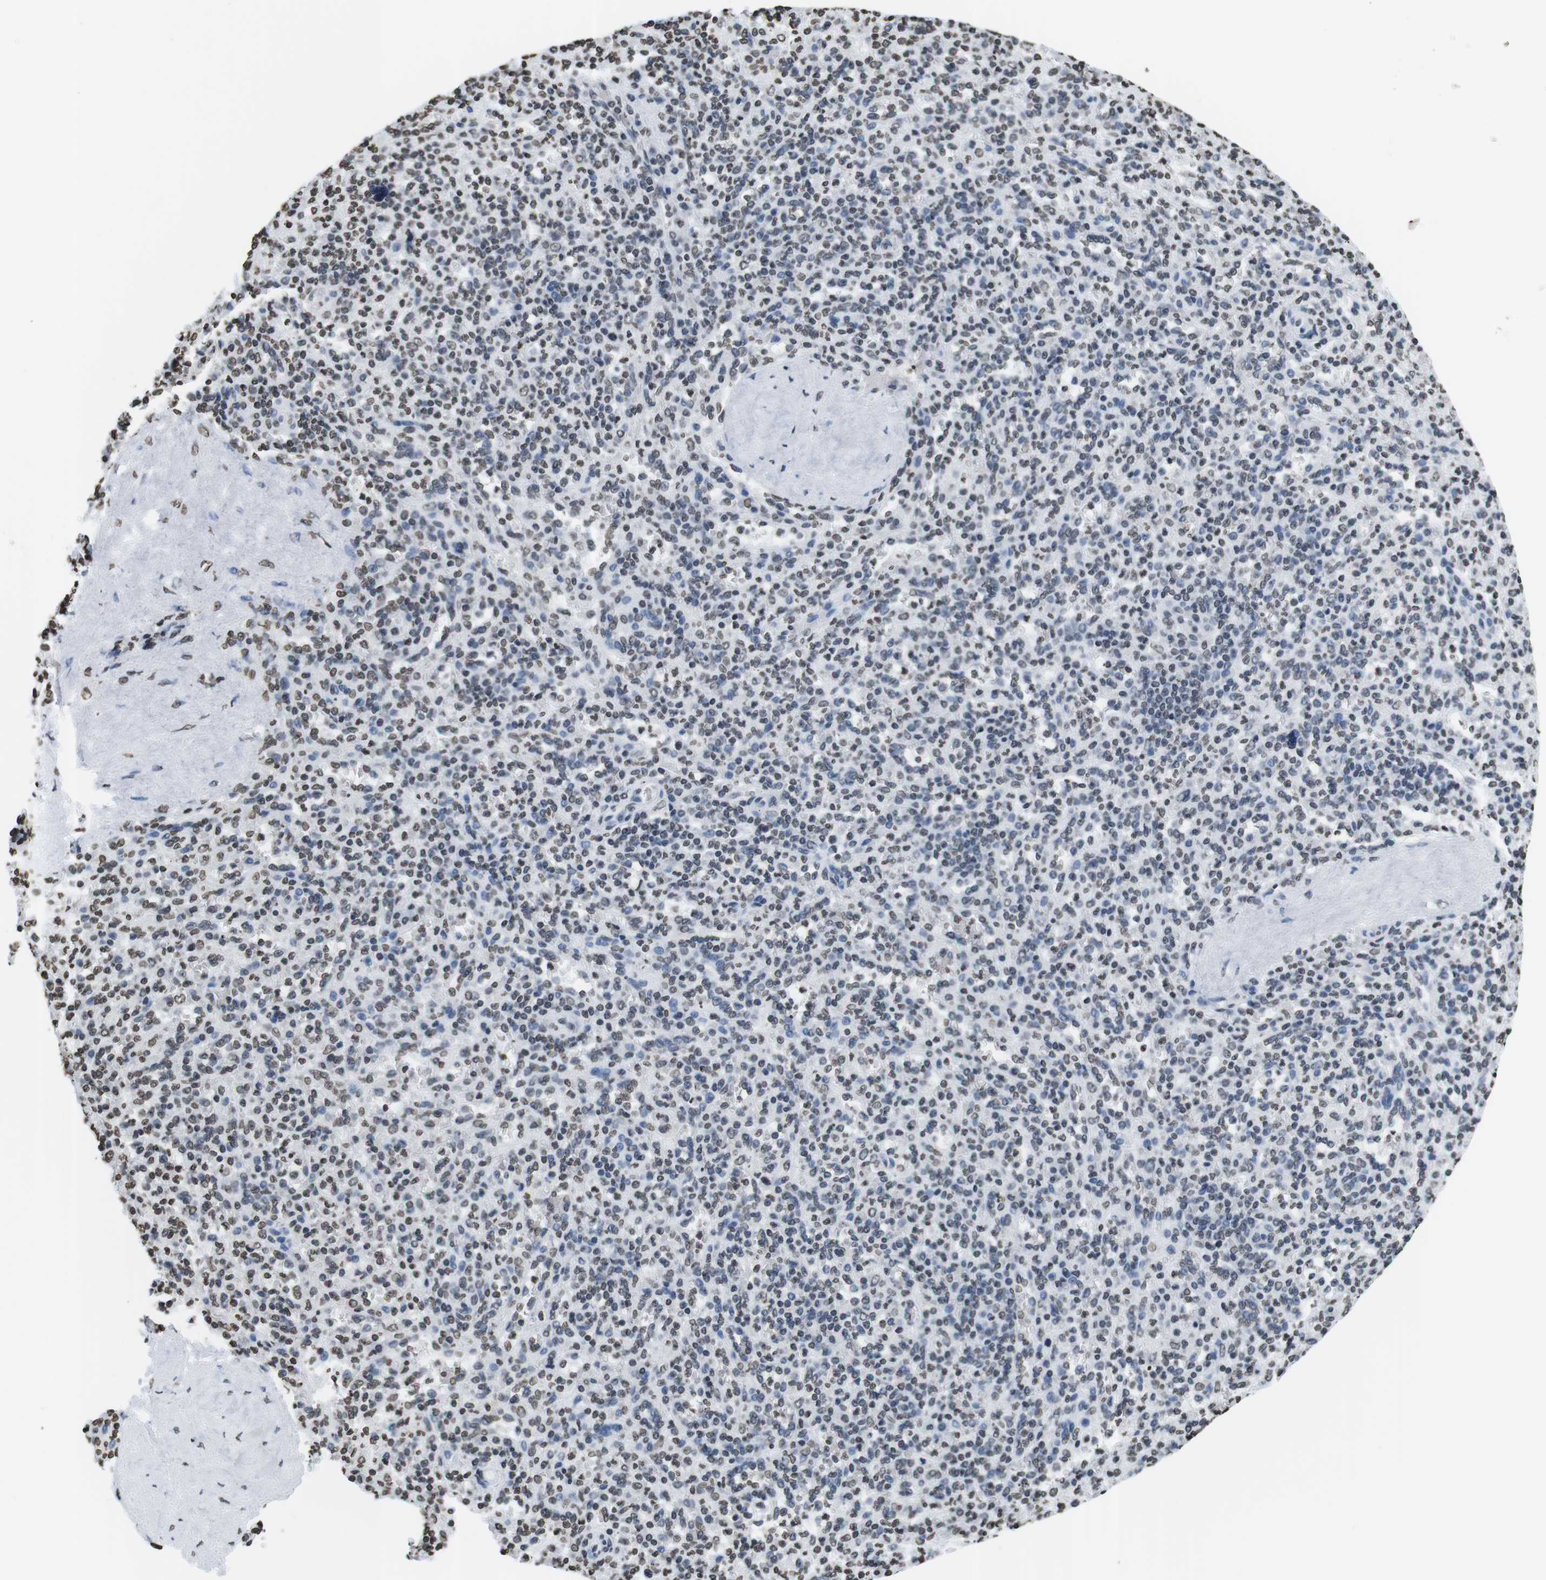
{"staining": {"intensity": "weak", "quantity": "25%-75%", "location": "nuclear"}, "tissue": "spleen", "cell_type": "Cells in red pulp", "image_type": "normal", "snomed": [{"axis": "morphology", "description": "Normal tissue, NOS"}, {"axis": "topography", "description": "Spleen"}], "caption": "Protein analysis of benign spleen displays weak nuclear expression in approximately 25%-75% of cells in red pulp.", "gene": "BSX", "patient": {"sex": "male", "age": 36}}